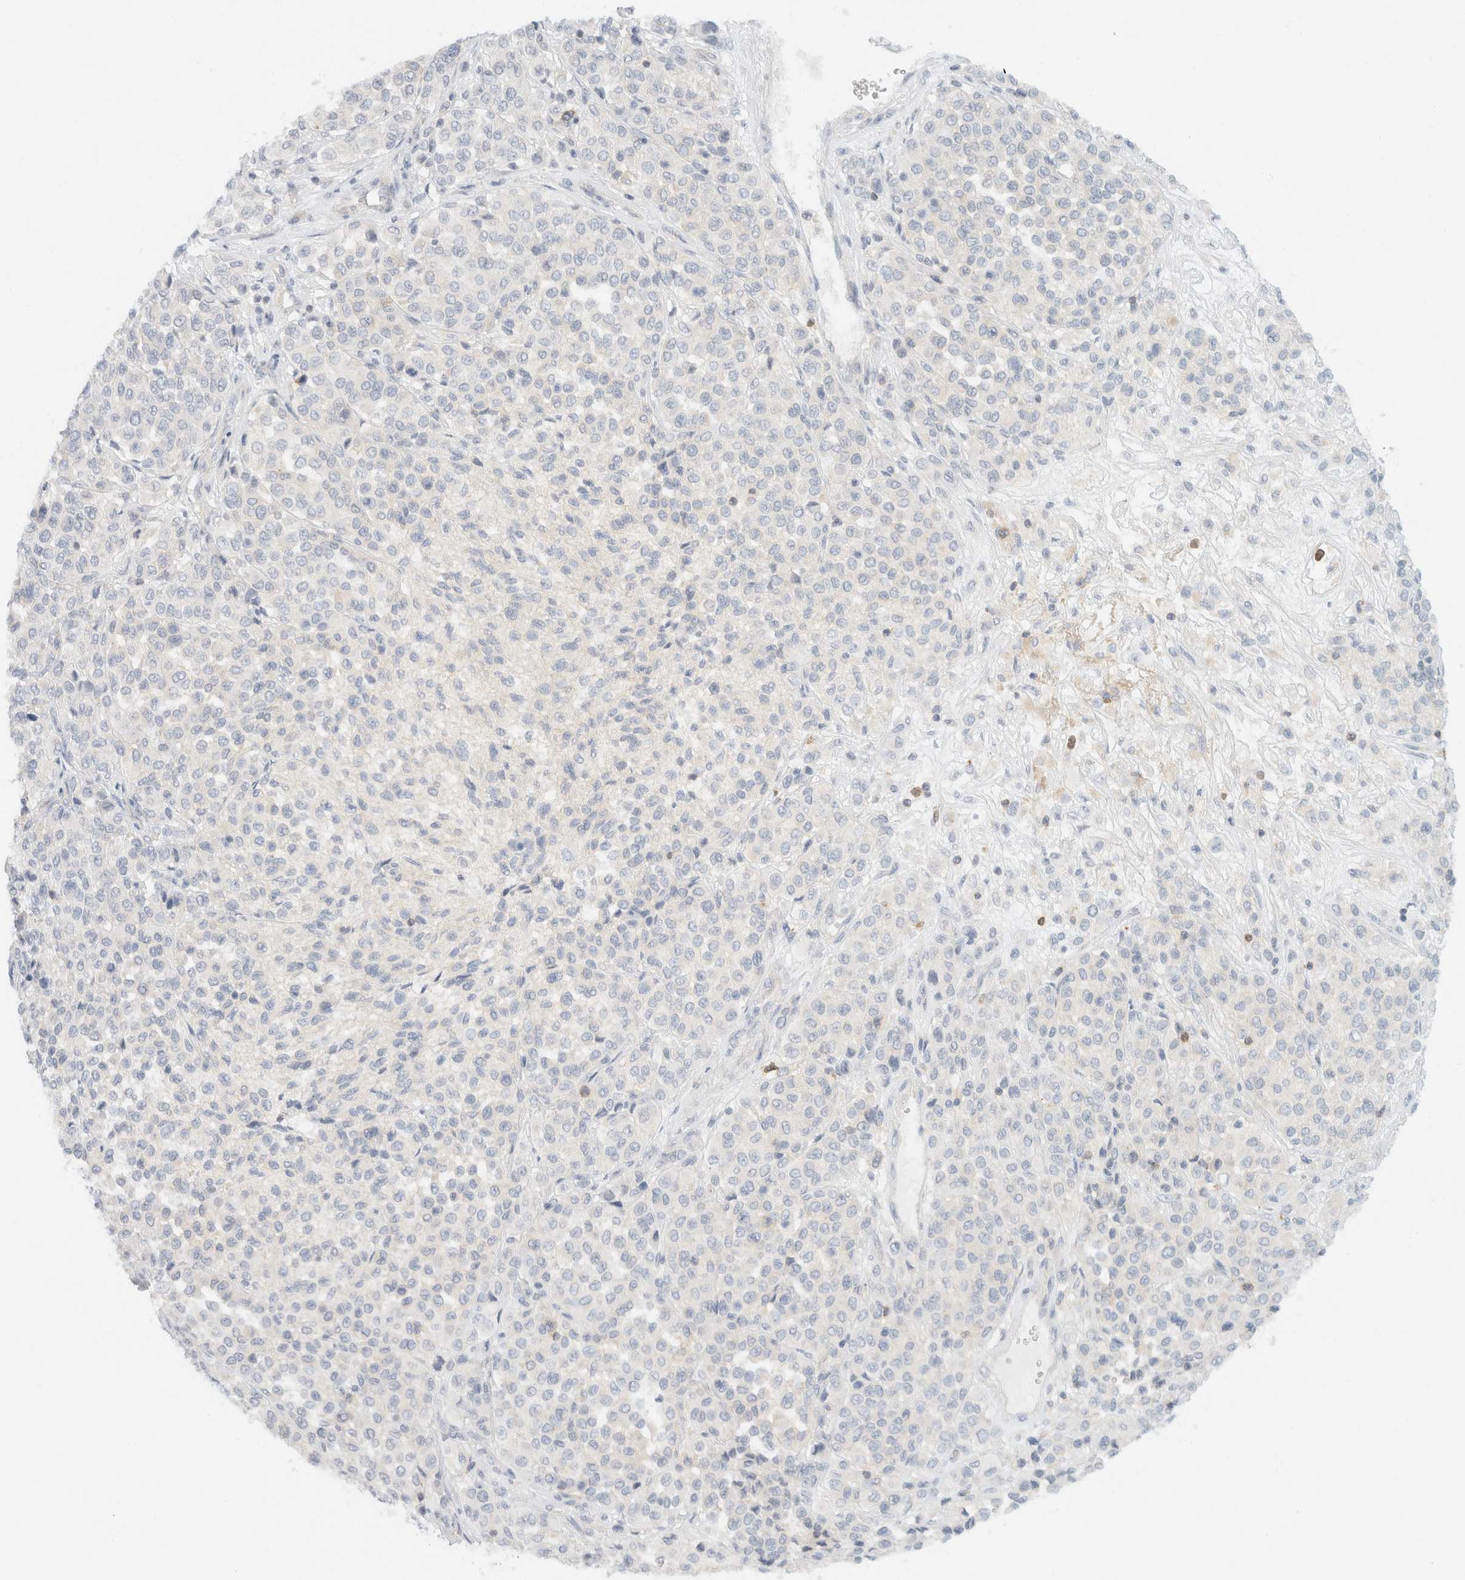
{"staining": {"intensity": "negative", "quantity": "none", "location": "none"}, "tissue": "melanoma", "cell_type": "Tumor cells", "image_type": "cancer", "snomed": [{"axis": "morphology", "description": "Malignant melanoma, Metastatic site"}, {"axis": "topography", "description": "Pancreas"}], "caption": "This histopathology image is of malignant melanoma (metastatic site) stained with immunohistochemistry to label a protein in brown with the nuclei are counter-stained blue. There is no expression in tumor cells. (DAB (3,3'-diaminobenzidine) IHC visualized using brightfield microscopy, high magnification).", "gene": "SH3GLB2", "patient": {"sex": "female", "age": 30}}